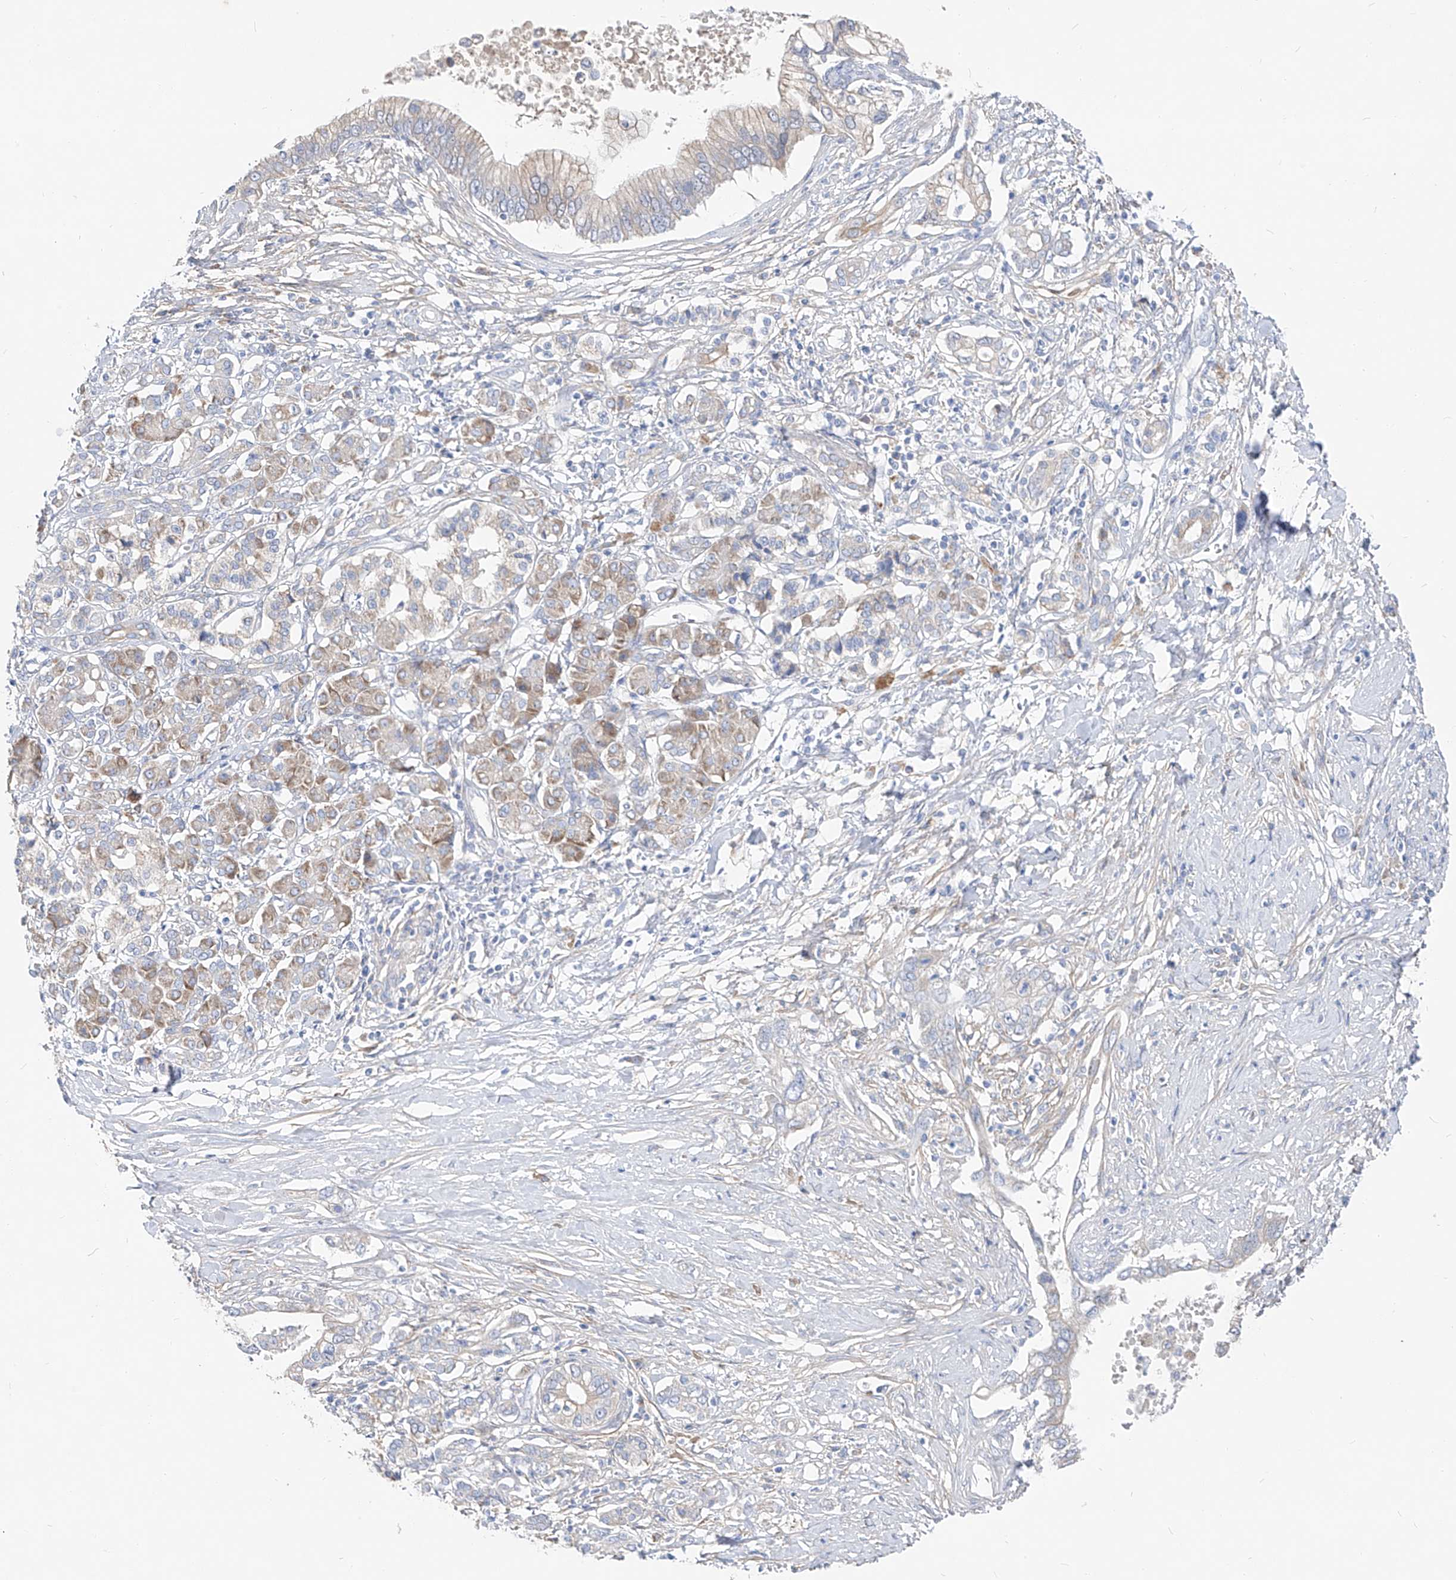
{"staining": {"intensity": "negative", "quantity": "none", "location": "none"}, "tissue": "pancreatic cancer", "cell_type": "Tumor cells", "image_type": "cancer", "snomed": [{"axis": "morphology", "description": "Normal tissue, NOS"}, {"axis": "morphology", "description": "Adenocarcinoma, NOS"}, {"axis": "topography", "description": "Pancreas"}, {"axis": "topography", "description": "Peripheral nerve tissue"}], "caption": "DAB (3,3'-diaminobenzidine) immunohistochemical staining of pancreatic adenocarcinoma exhibits no significant expression in tumor cells.", "gene": "UFL1", "patient": {"sex": "male", "age": 59}}